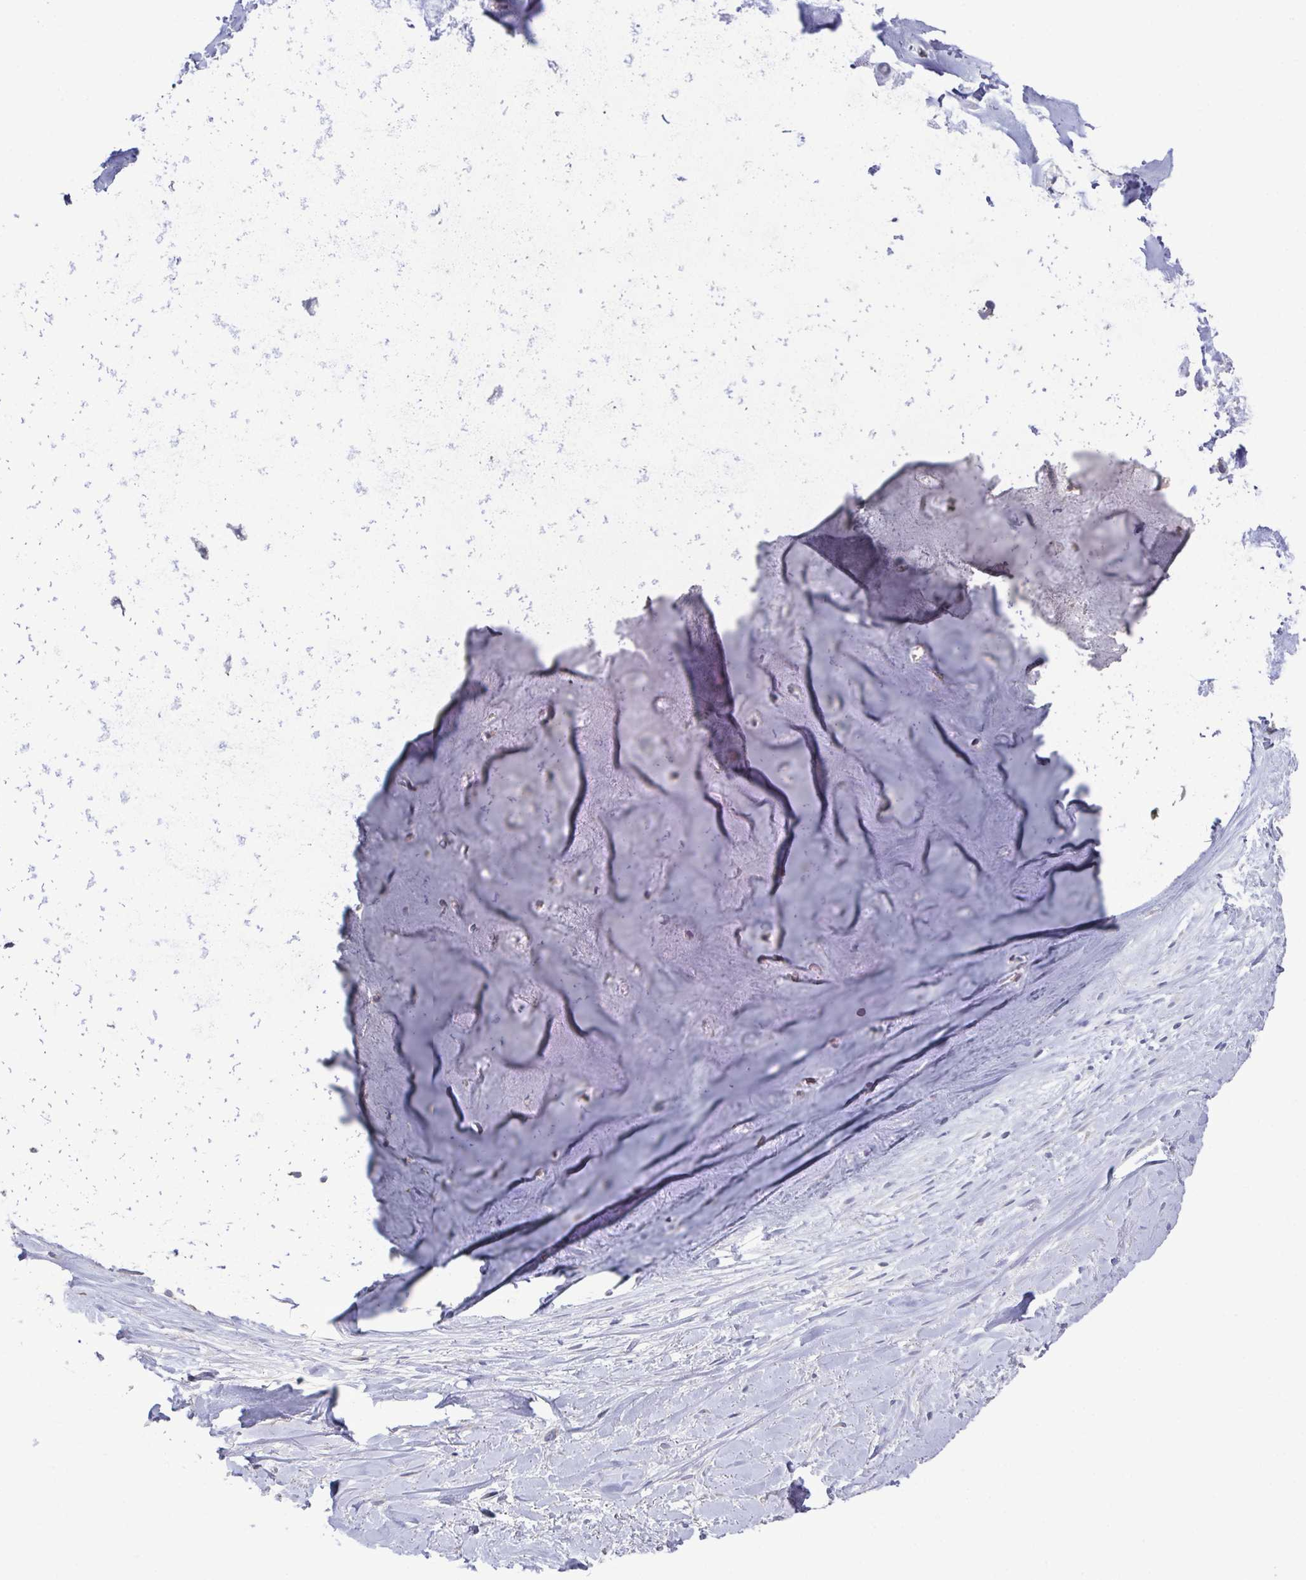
{"staining": {"intensity": "negative", "quantity": "none", "location": "none"}, "tissue": "adipose tissue", "cell_type": "Adipocytes", "image_type": "normal", "snomed": [{"axis": "morphology", "description": "Normal tissue, NOS"}, {"axis": "topography", "description": "Cartilage tissue"}], "caption": "Photomicrograph shows no significant protein expression in adipocytes of benign adipose tissue. (Stains: DAB immunohistochemistry with hematoxylin counter stain, Microscopy: brightfield microscopy at high magnification).", "gene": "GLDC", "patient": {"sex": "male", "age": 57}}